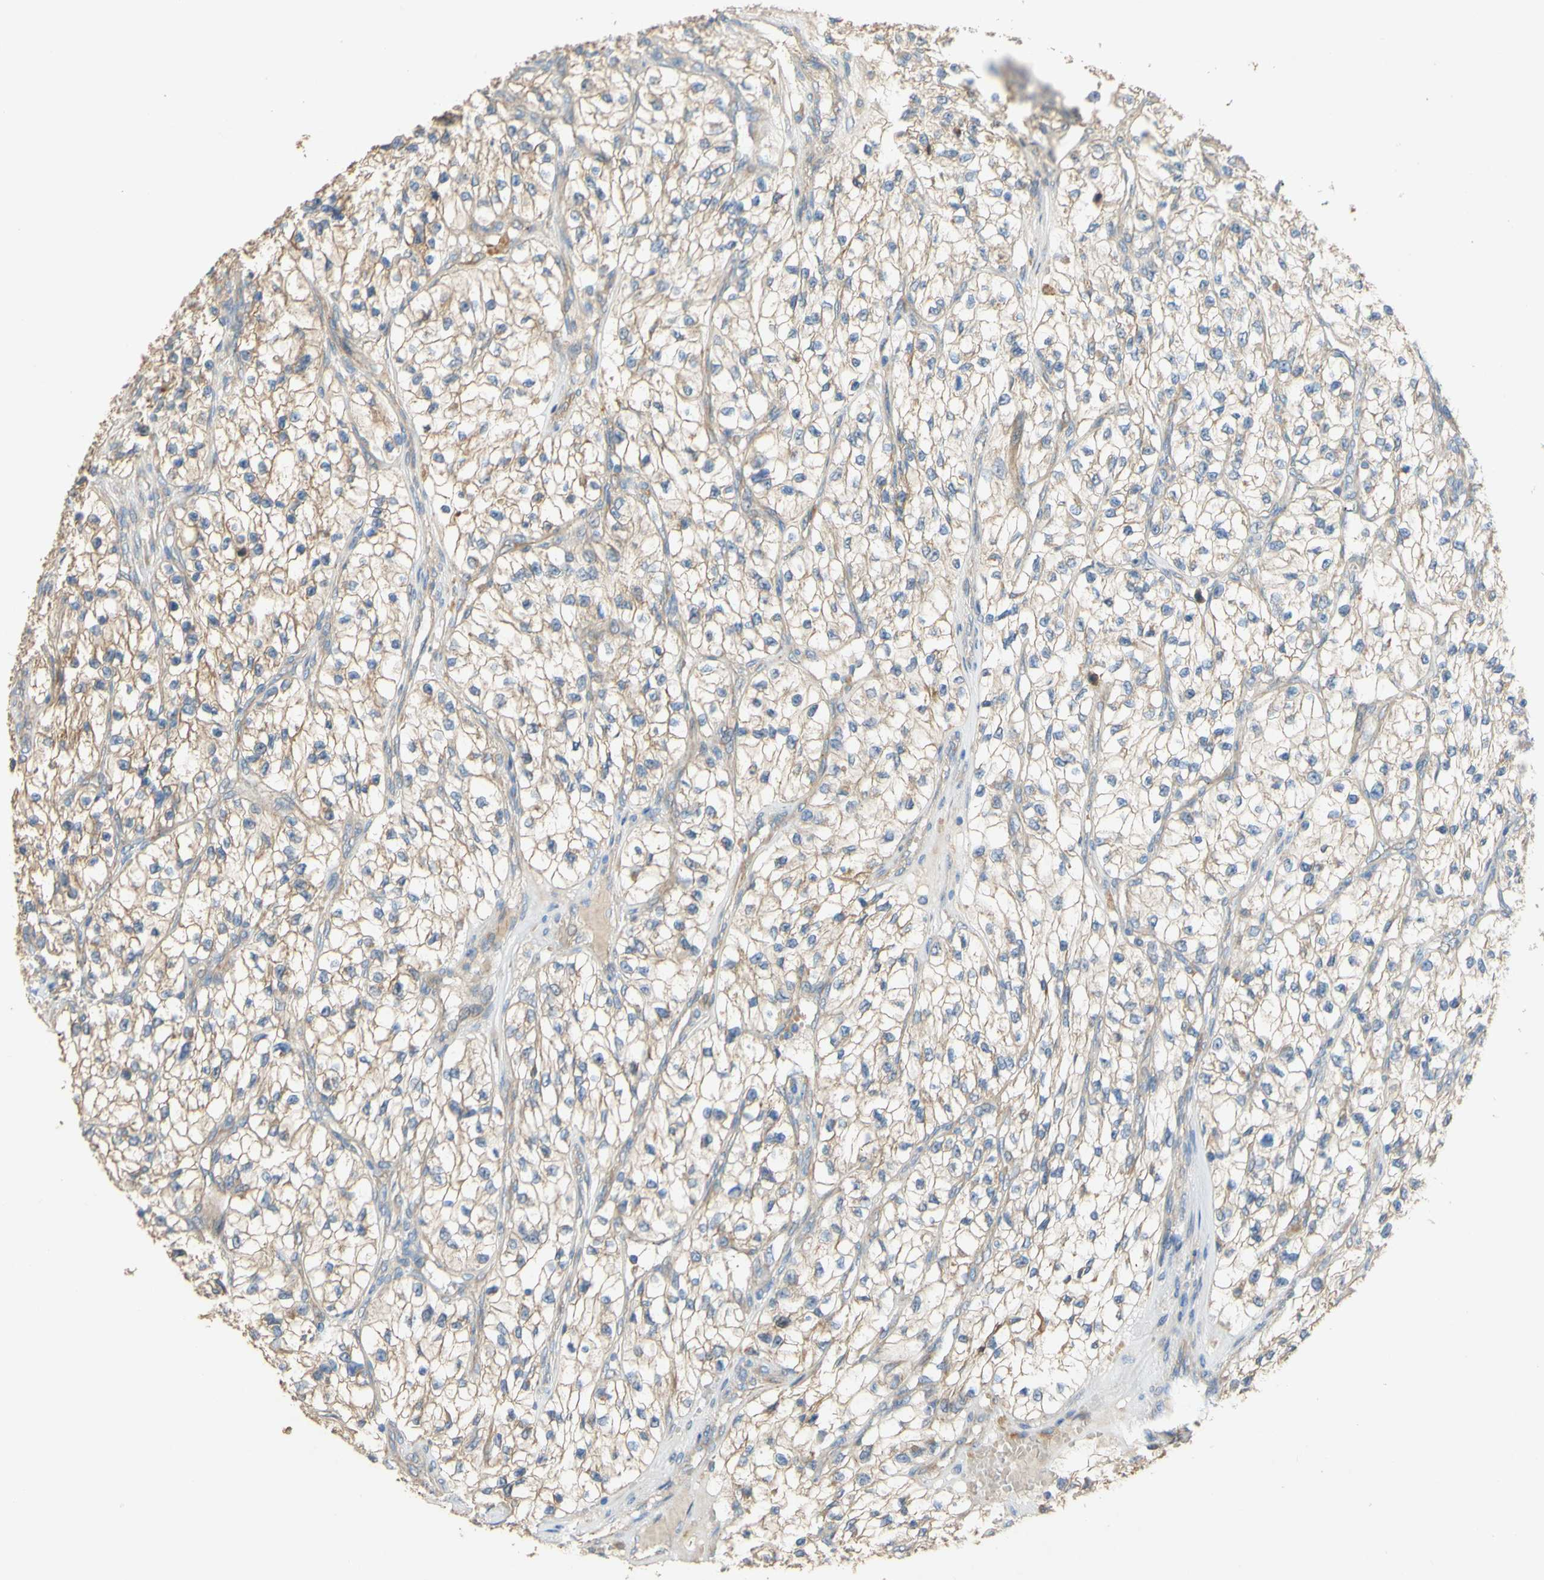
{"staining": {"intensity": "moderate", "quantity": ">75%", "location": "cytoplasmic/membranous"}, "tissue": "renal cancer", "cell_type": "Tumor cells", "image_type": "cancer", "snomed": [{"axis": "morphology", "description": "Adenocarcinoma, NOS"}, {"axis": "topography", "description": "Kidney"}], "caption": "DAB (3,3'-diaminobenzidine) immunohistochemical staining of human renal cancer demonstrates moderate cytoplasmic/membranous protein positivity in approximately >75% of tumor cells. The staining is performed using DAB (3,3'-diaminobenzidine) brown chromogen to label protein expression. The nuclei are counter-stained blue using hematoxylin.", "gene": "DKK3", "patient": {"sex": "female", "age": 57}}